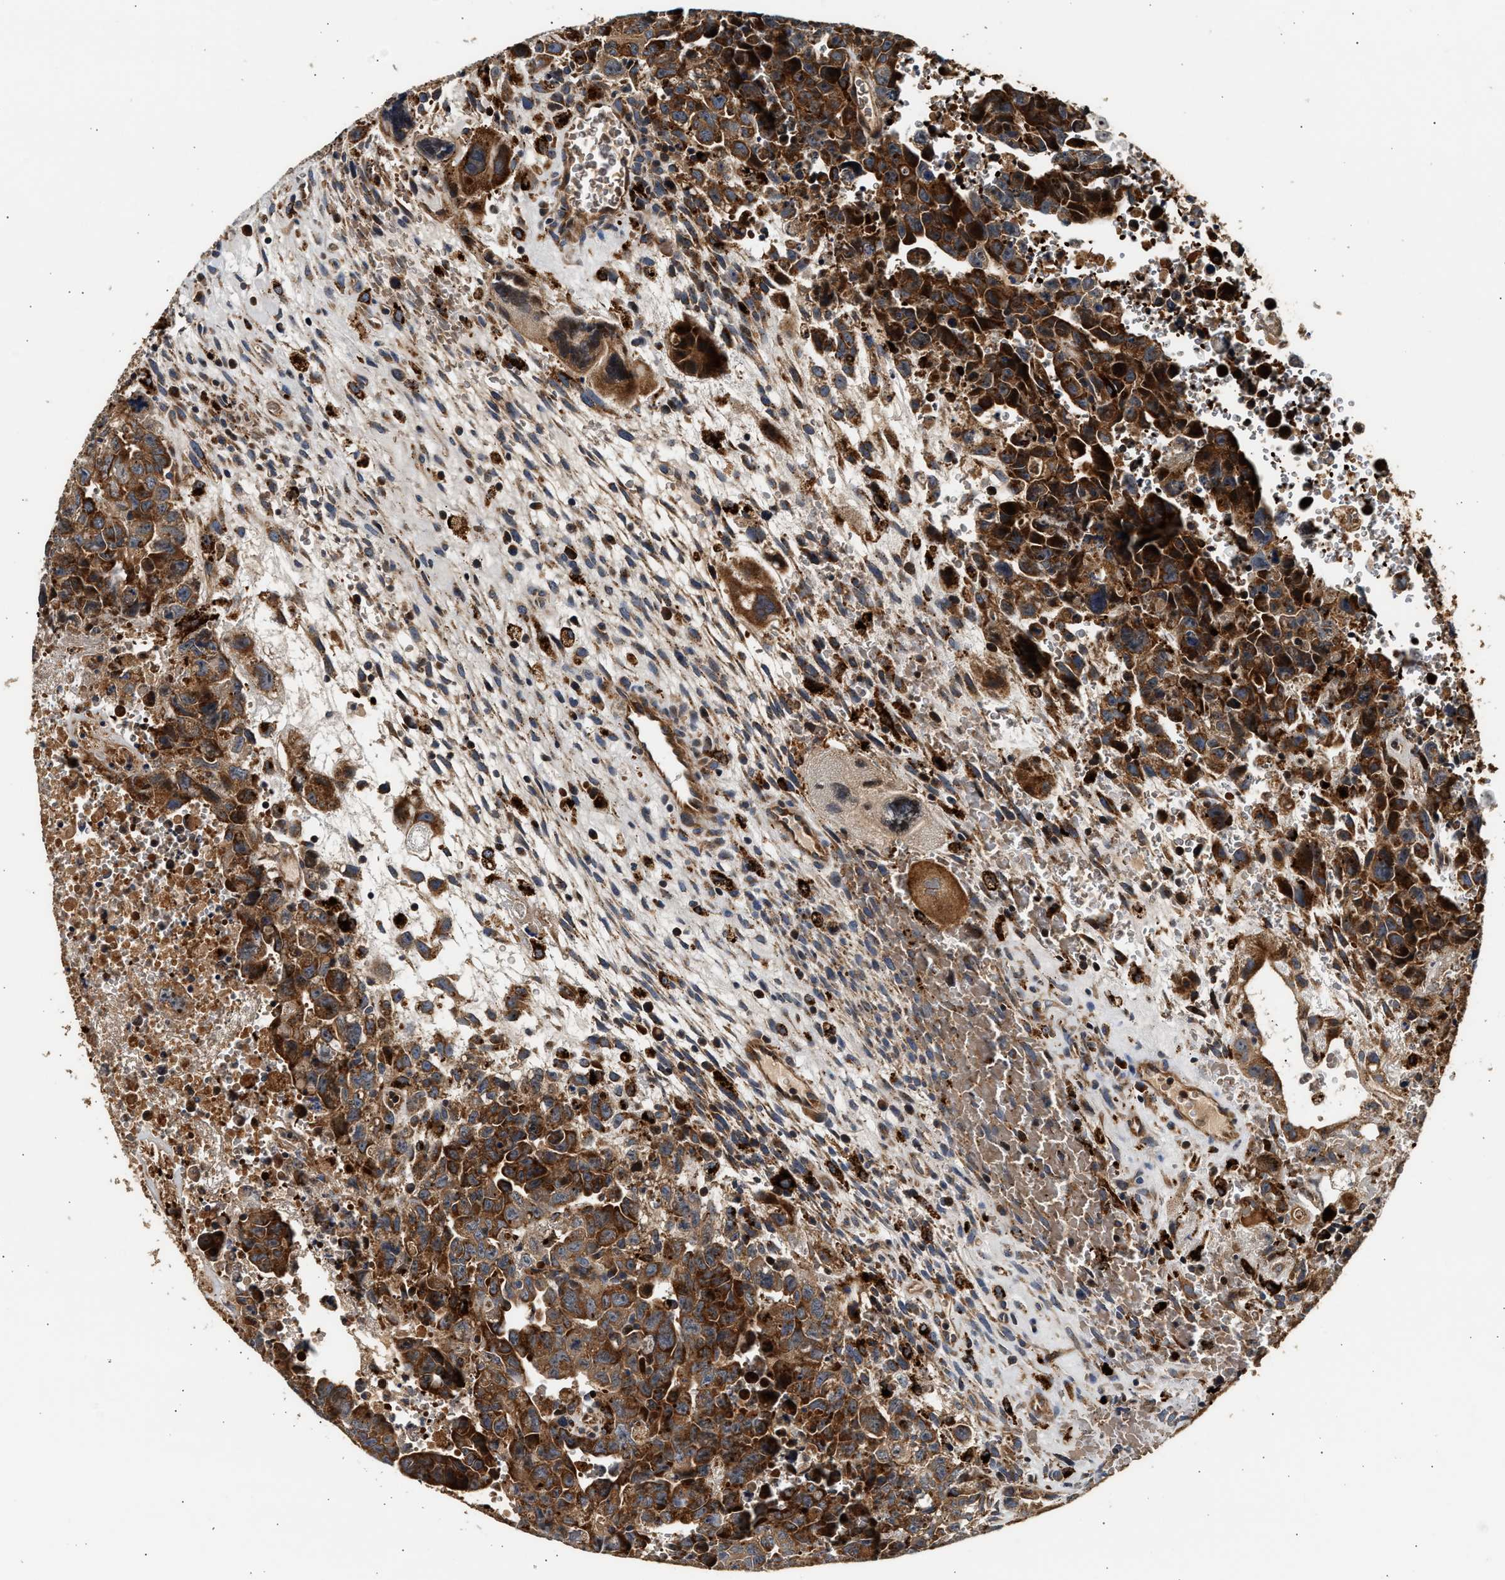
{"staining": {"intensity": "strong", "quantity": ">75%", "location": "cytoplasmic/membranous"}, "tissue": "testis cancer", "cell_type": "Tumor cells", "image_type": "cancer", "snomed": [{"axis": "morphology", "description": "Carcinoma, Embryonal, NOS"}, {"axis": "topography", "description": "Testis"}], "caption": "The photomicrograph exhibits a brown stain indicating the presence of a protein in the cytoplasmic/membranous of tumor cells in testis cancer (embryonal carcinoma). The protein is shown in brown color, while the nuclei are stained blue.", "gene": "PLD3", "patient": {"sex": "male", "age": 28}}